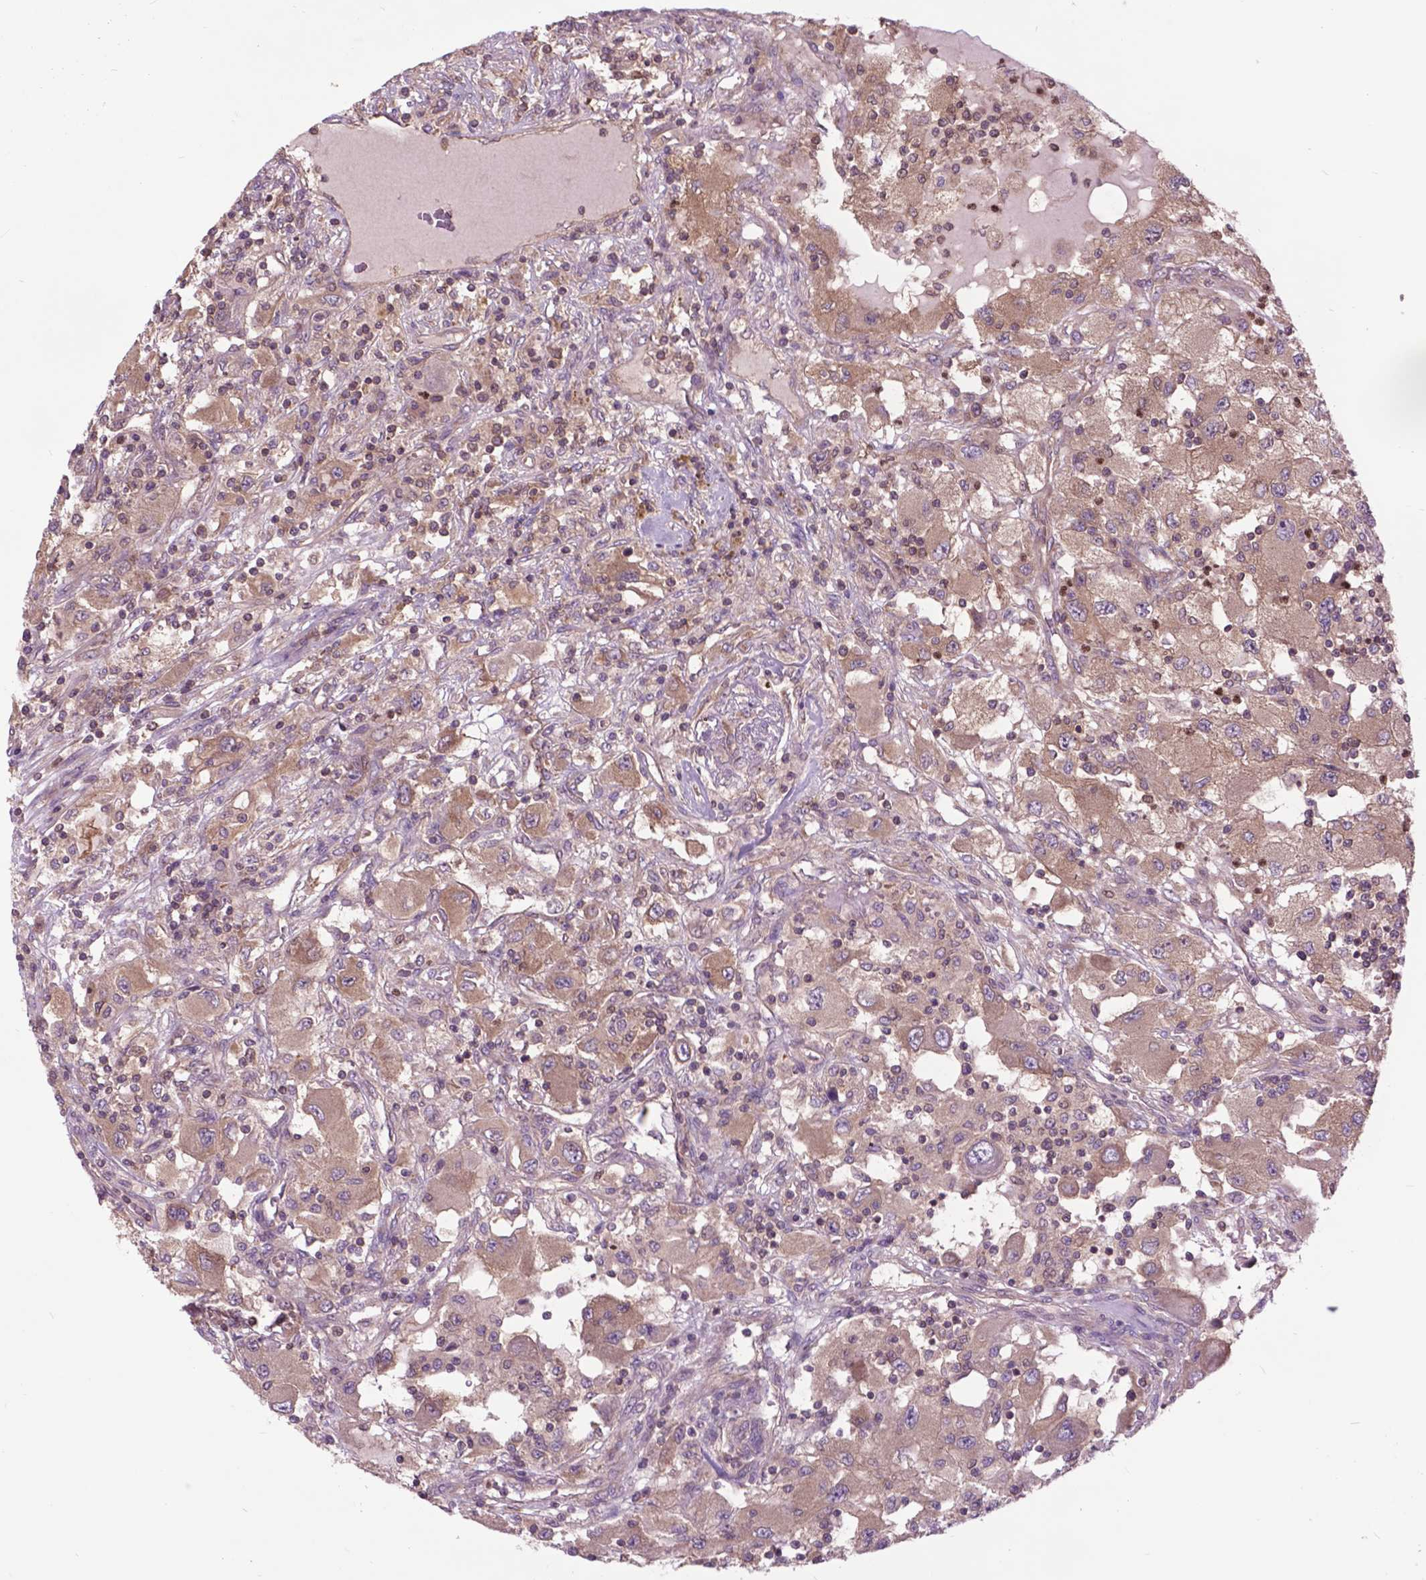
{"staining": {"intensity": "weak", "quantity": ">75%", "location": "cytoplasmic/membranous"}, "tissue": "renal cancer", "cell_type": "Tumor cells", "image_type": "cancer", "snomed": [{"axis": "morphology", "description": "Adenocarcinoma, NOS"}, {"axis": "topography", "description": "Kidney"}], "caption": "Immunohistochemistry of human renal cancer (adenocarcinoma) exhibits low levels of weak cytoplasmic/membranous positivity in about >75% of tumor cells.", "gene": "ARAF", "patient": {"sex": "female", "age": 67}}